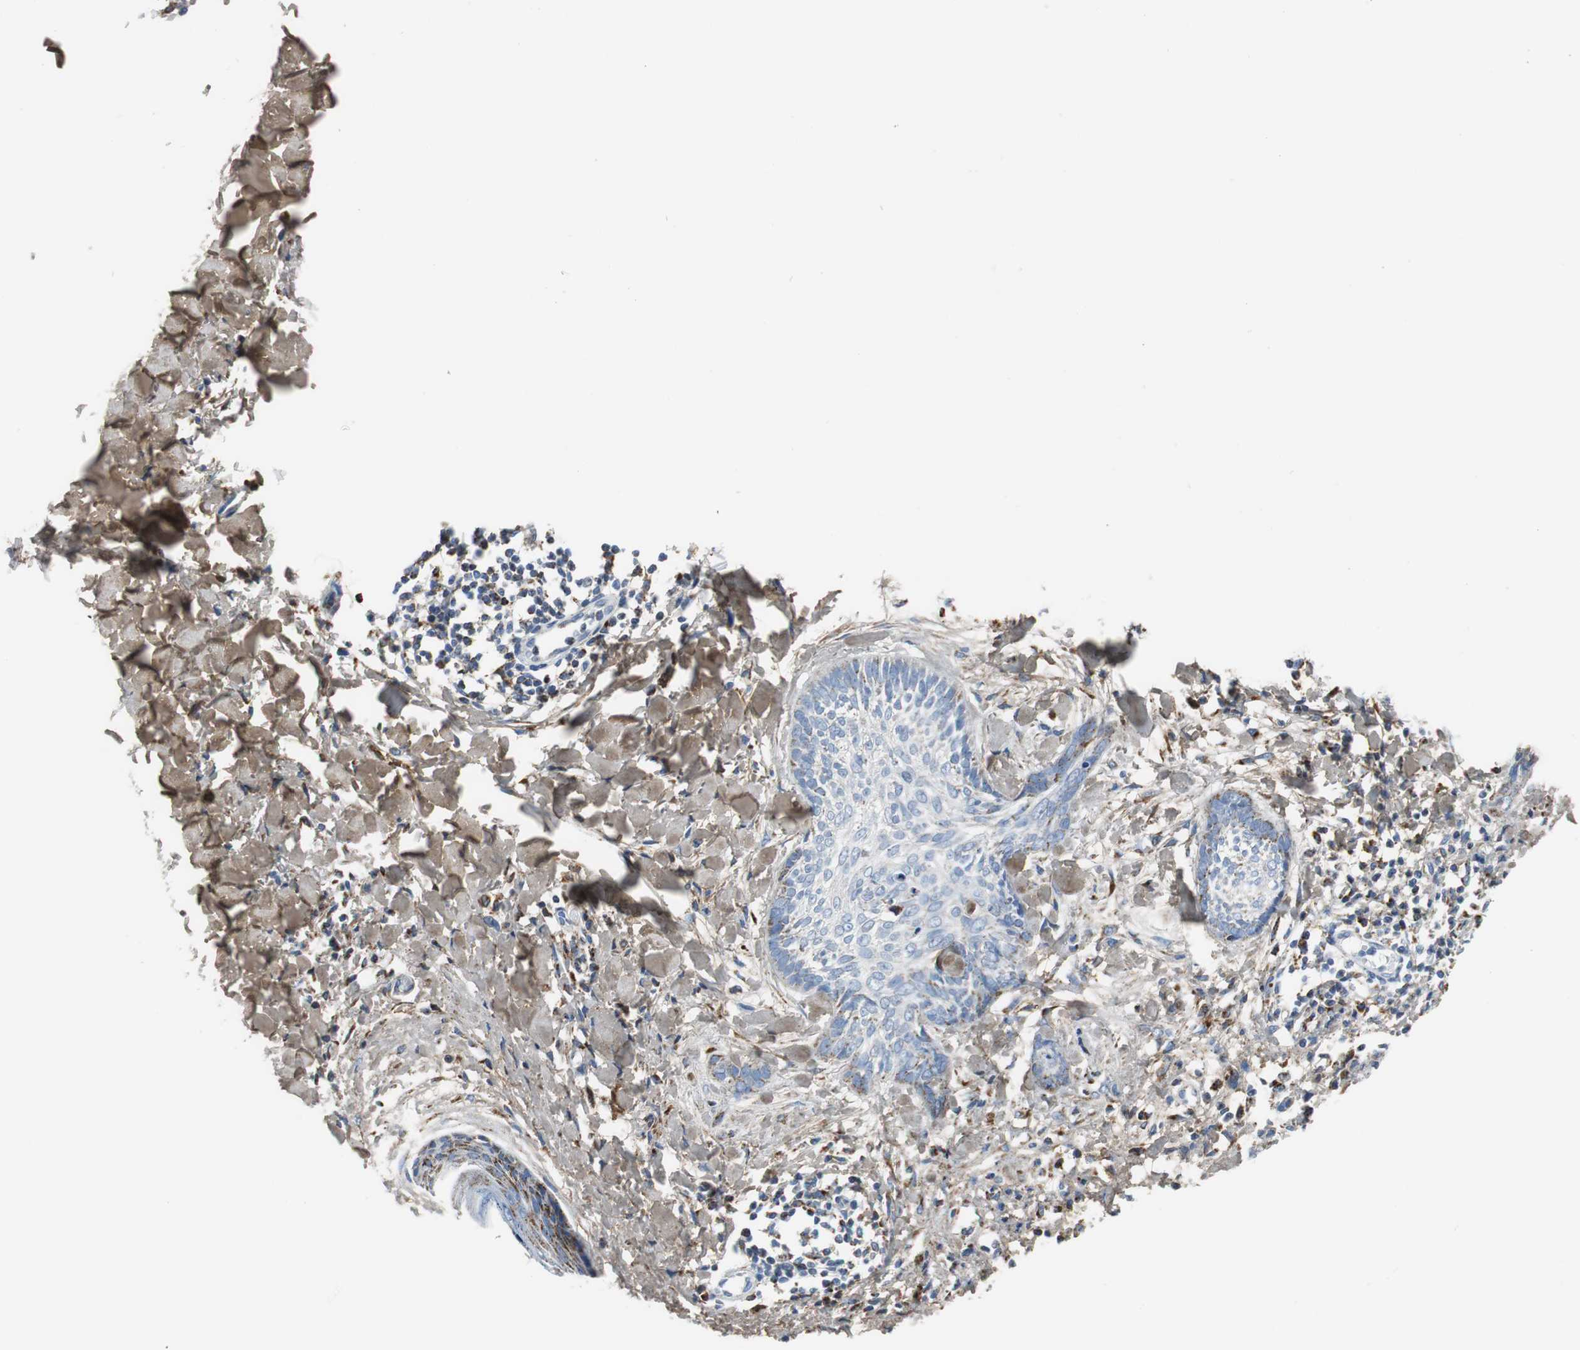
{"staining": {"intensity": "moderate", "quantity": "<25%", "location": "cytoplasmic/membranous"}, "tissue": "skin cancer", "cell_type": "Tumor cells", "image_type": "cancer", "snomed": [{"axis": "morphology", "description": "Normal tissue, NOS"}, {"axis": "morphology", "description": "Basal cell carcinoma"}, {"axis": "topography", "description": "Skin"}], "caption": "Skin basal cell carcinoma stained with immunohistochemistry displays moderate cytoplasmic/membranous positivity in approximately <25% of tumor cells.", "gene": "C1QTNF7", "patient": {"sex": "male", "age": 71}}